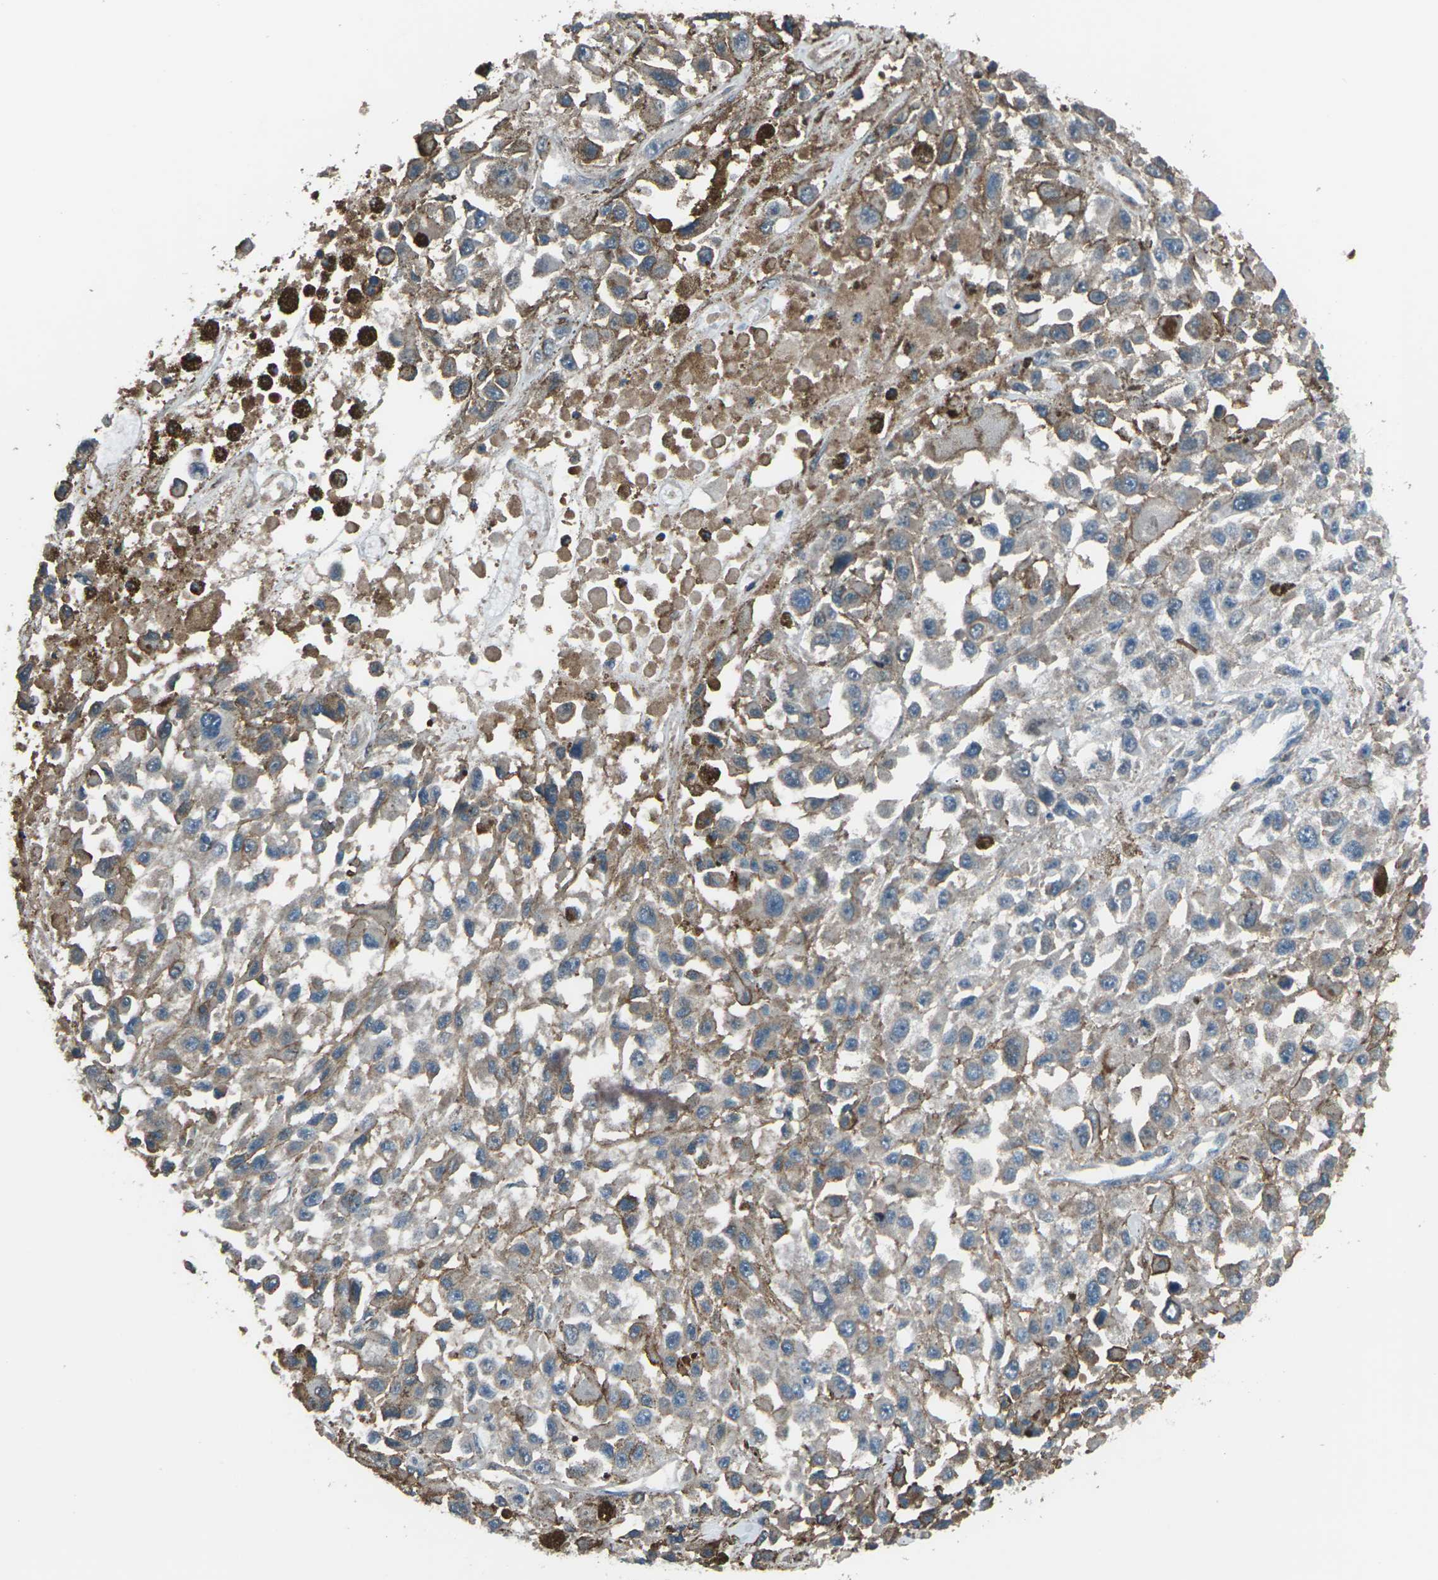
{"staining": {"intensity": "weak", "quantity": "25%-75%", "location": "cytoplasmic/membranous"}, "tissue": "melanoma", "cell_type": "Tumor cells", "image_type": "cancer", "snomed": [{"axis": "morphology", "description": "Malignant melanoma, Metastatic site"}, {"axis": "topography", "description": "Lymph node"}], "caption": "Immunohistochemistry of human malignant melanoma (metastatic site) displays low levels of weak cytoplasmic/membranous staining in about 25%-75% of tumor cells.", "gene": "CMTM4", "patient": {"sex": "male", "age": 59}}